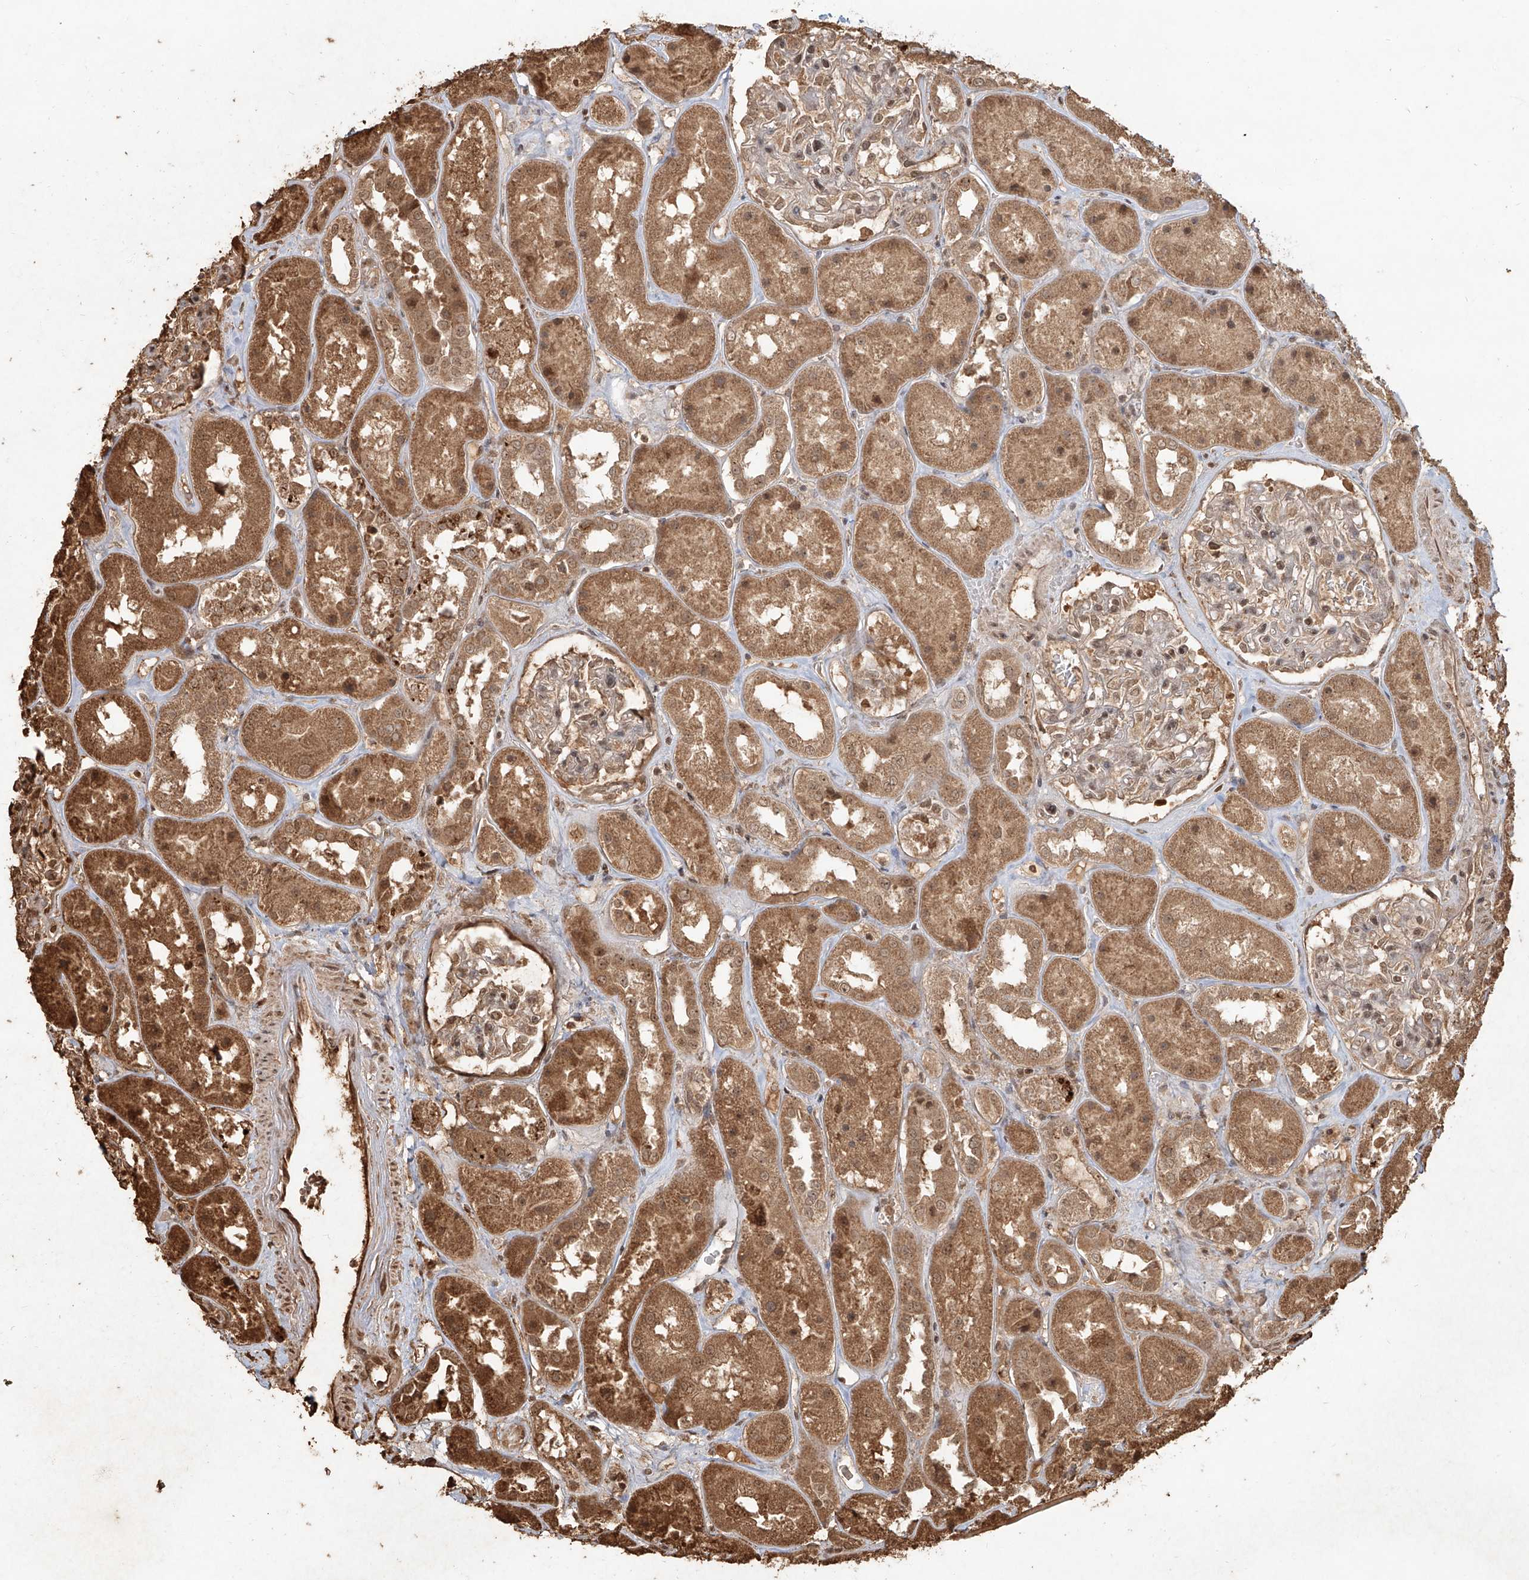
{"staining": {"intensity": "moderate", "quantity": "25%-75%", "location": "cytoplasmic/membranous,nuclear"}, "tissue": "kidney", "cell_type": "Cells in glomeruli", "image_type": "normal", "snomed": [{"axis": "morphology", "description": "Normal tissue, NOS"}, {"axis": "topography", "description": "Kidney"}], "caption": "Protein staining exhibits moderate cytoplasmic/membranous,nuclear expression in about 25%-75% of cells in glomeruli in normal kidney.", "gene": "UBE2K", "patient": {"sex": "male", "age": 70}}